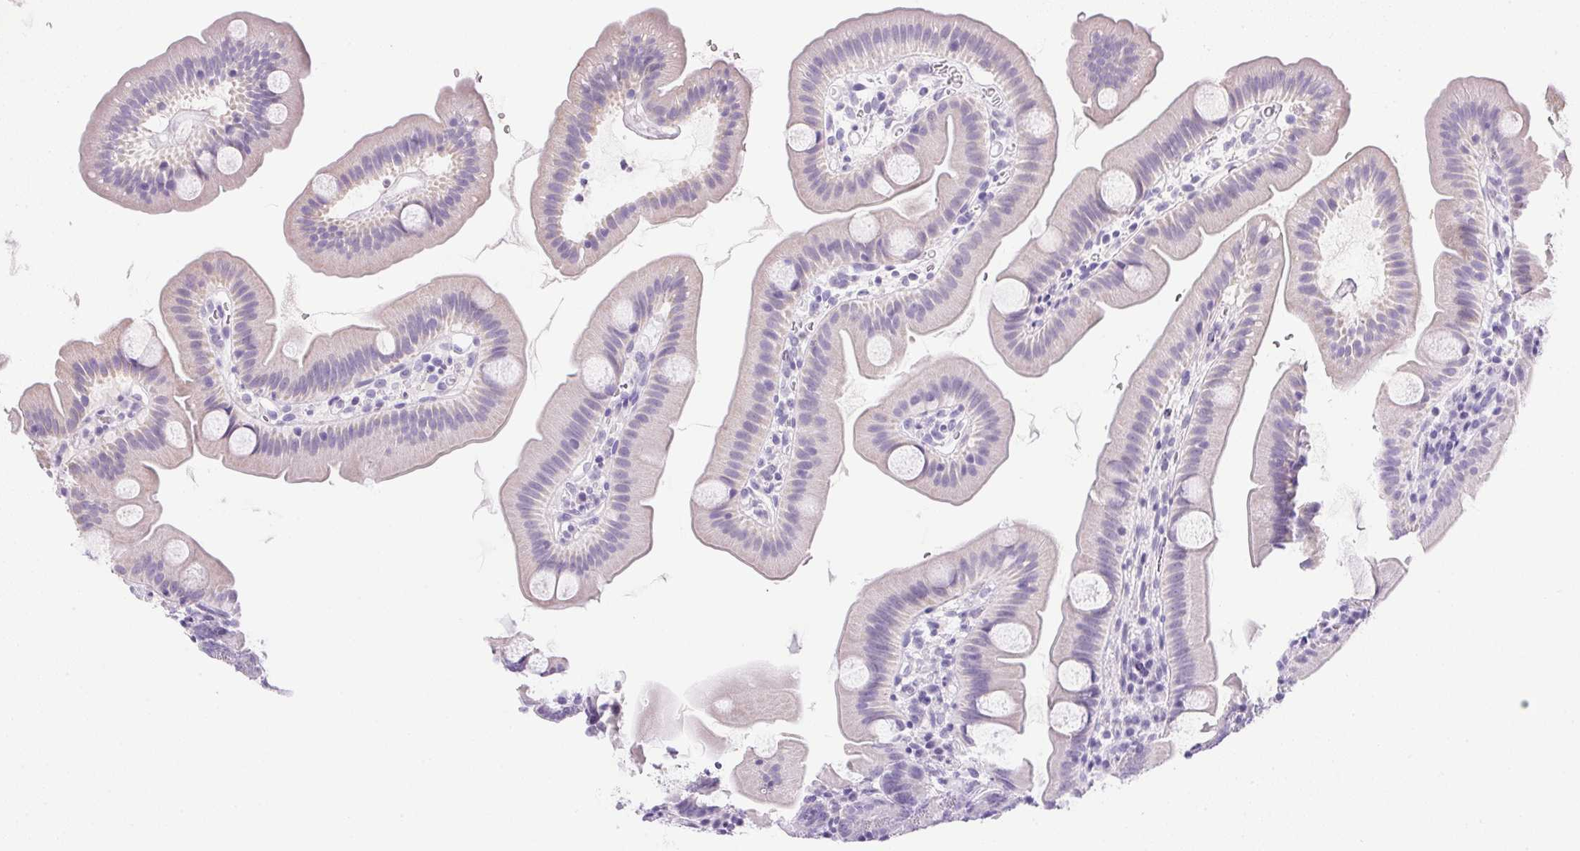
{"staining": {"intensity": "negative", "quantity": "none", "location": "none"}, "tissue": "small intestine", "cell_type": "Glandular cells", "image_type": "normal", "snomed": [{"axis": "morphology", "description": "Normal tissue, NOS"}, {"axis": "topography", "description": "Small intestine"}], "caption": "A histopathology image of small intestine stained for a protein demonstrates no brown staining in glandular cells. The staining was performed using DAB (3,3'-diaminobenzidine) to visualize the protein expression in brown, while the nuclei were stained in blue with hematoxylin (Magnification: 20x).", "gene": "ATP6V0A4", "patient": {"sex": "female", "age": 68}}